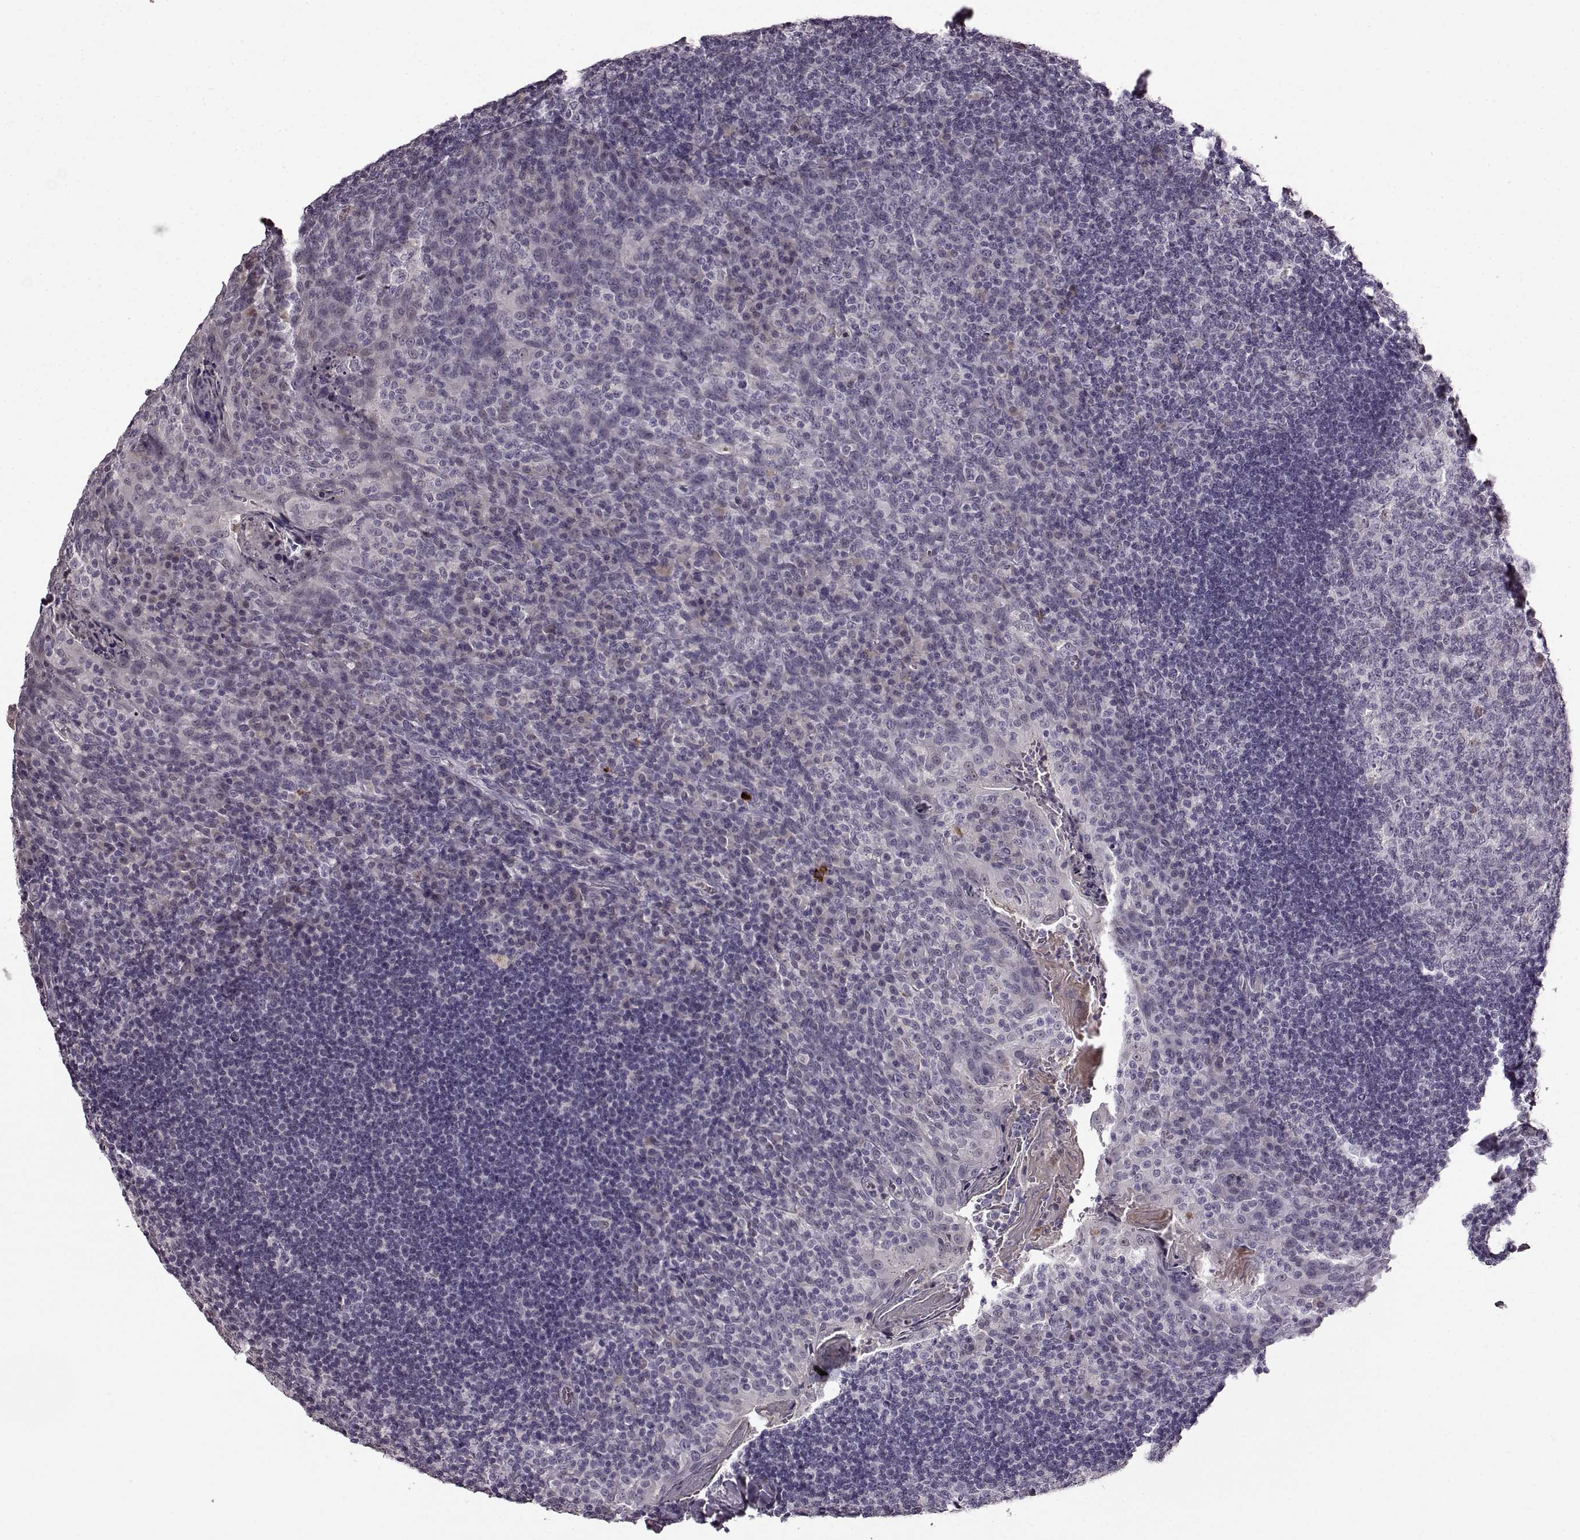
{"staining": {"intensity": "negative", "quantity": "none", "location": "none"}, "tissue": "tonsil", "cell_type": "Germinal center cells", "image_type": "normal", "snomed": [{"axis": "morphology", "description": "Normal tissue, NOS"}, {"axis": "topography", "description": "Tonsil"}], "caption": "Immunohistochemistry of normal tonsil demonstrates no staining in germinal center cells.", "gene": "CNGA3", "patient": {"sex": "male", "age": 17}}